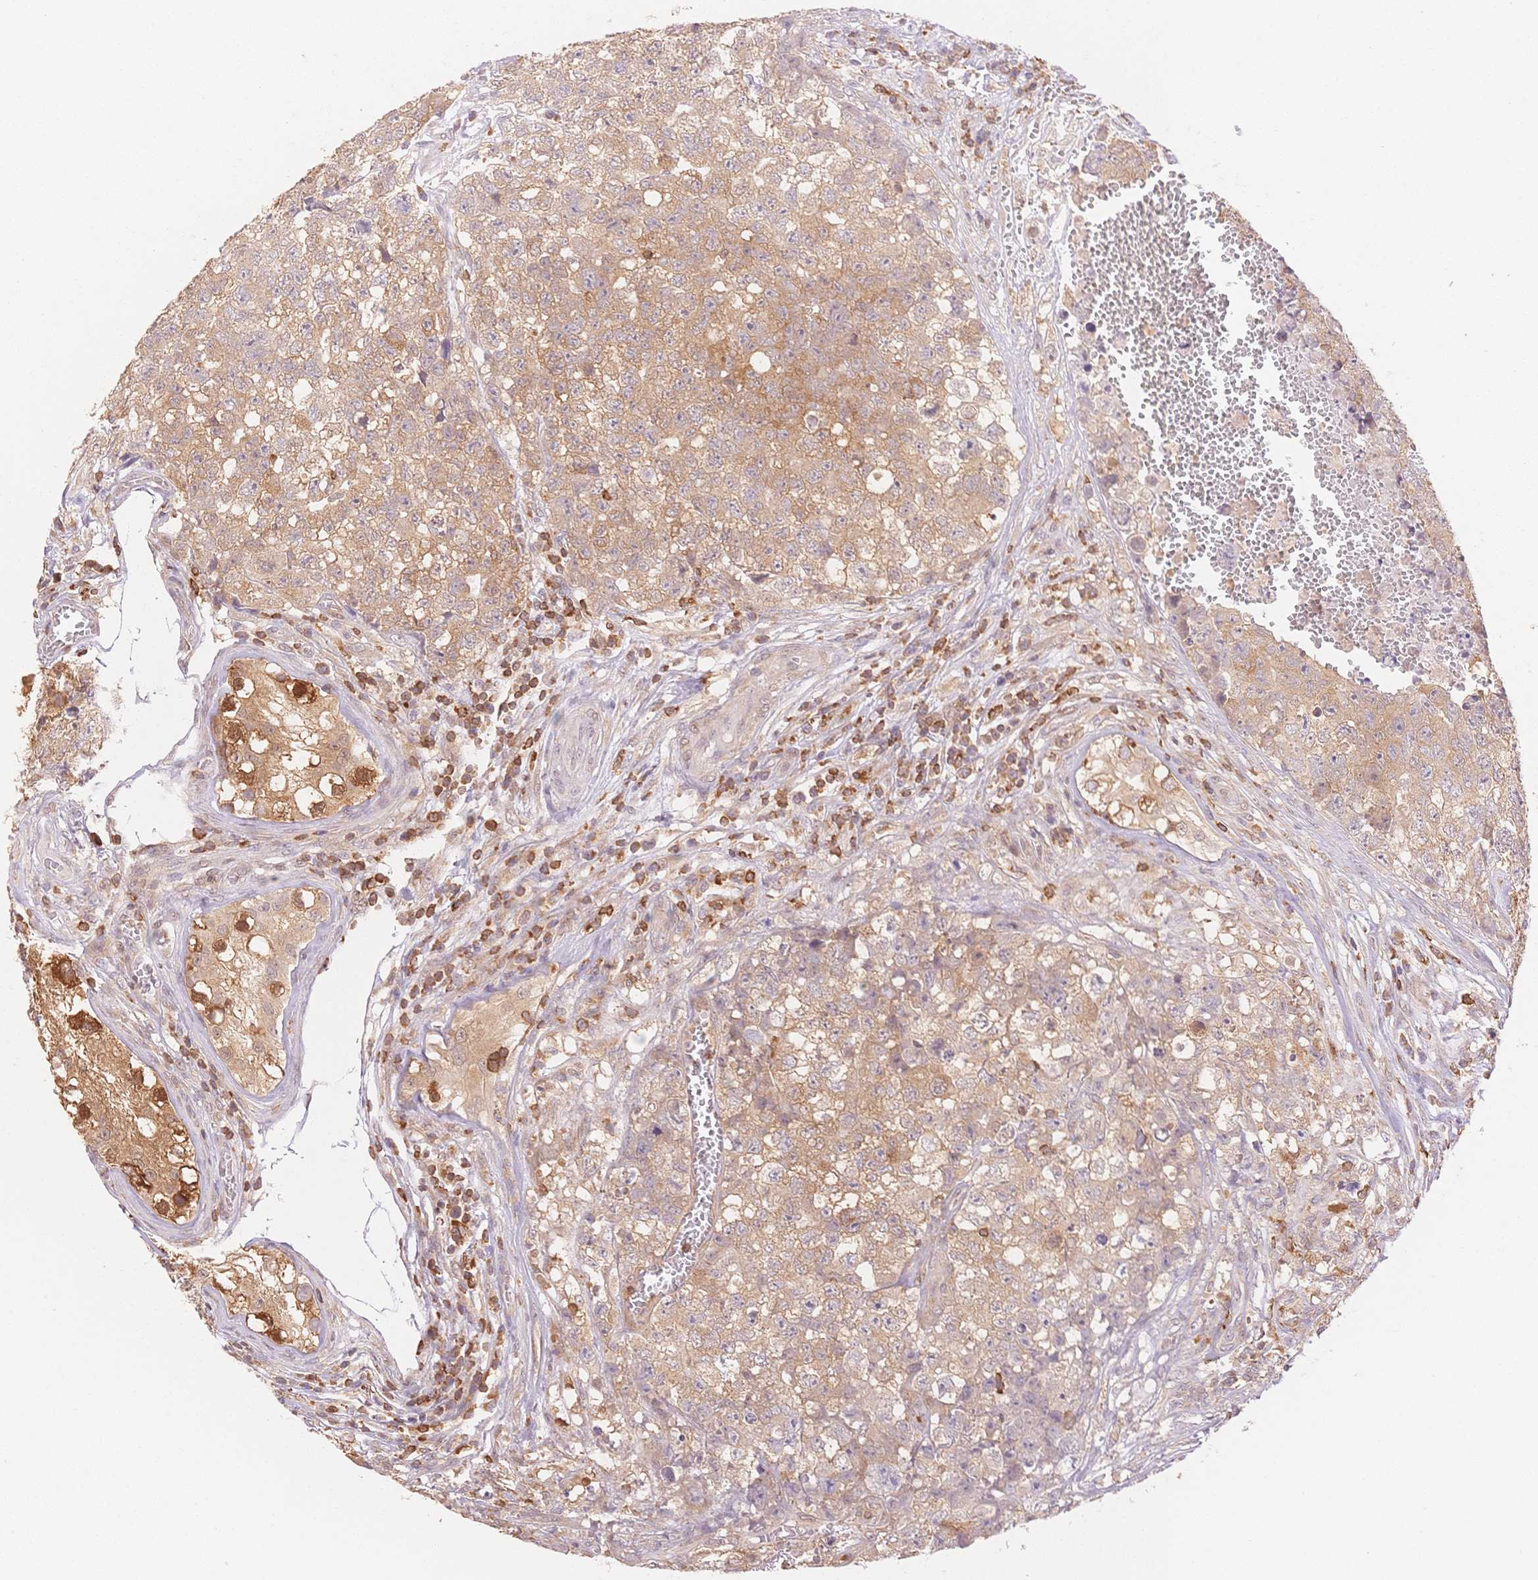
{"staining": {"intensity": "weak", "quantity": ">75%", "location": "cytoplasmic/membranous"}, "tissue": "testis cancer", "cell_type": "Tumor cells", "image_type": "cancer", "snomed": [{"axis": "morphology", "description": "Carcinoma, Embryonal, NOS"}, {"axis": "topography", "description": "Testis"}], "caption": "A brown stain shows weak cytoplasmic/membranous expression of a protein in testis cancer tumor cells.", "gene": "STK39", "patient": {"sex": "male", "age": 18}}